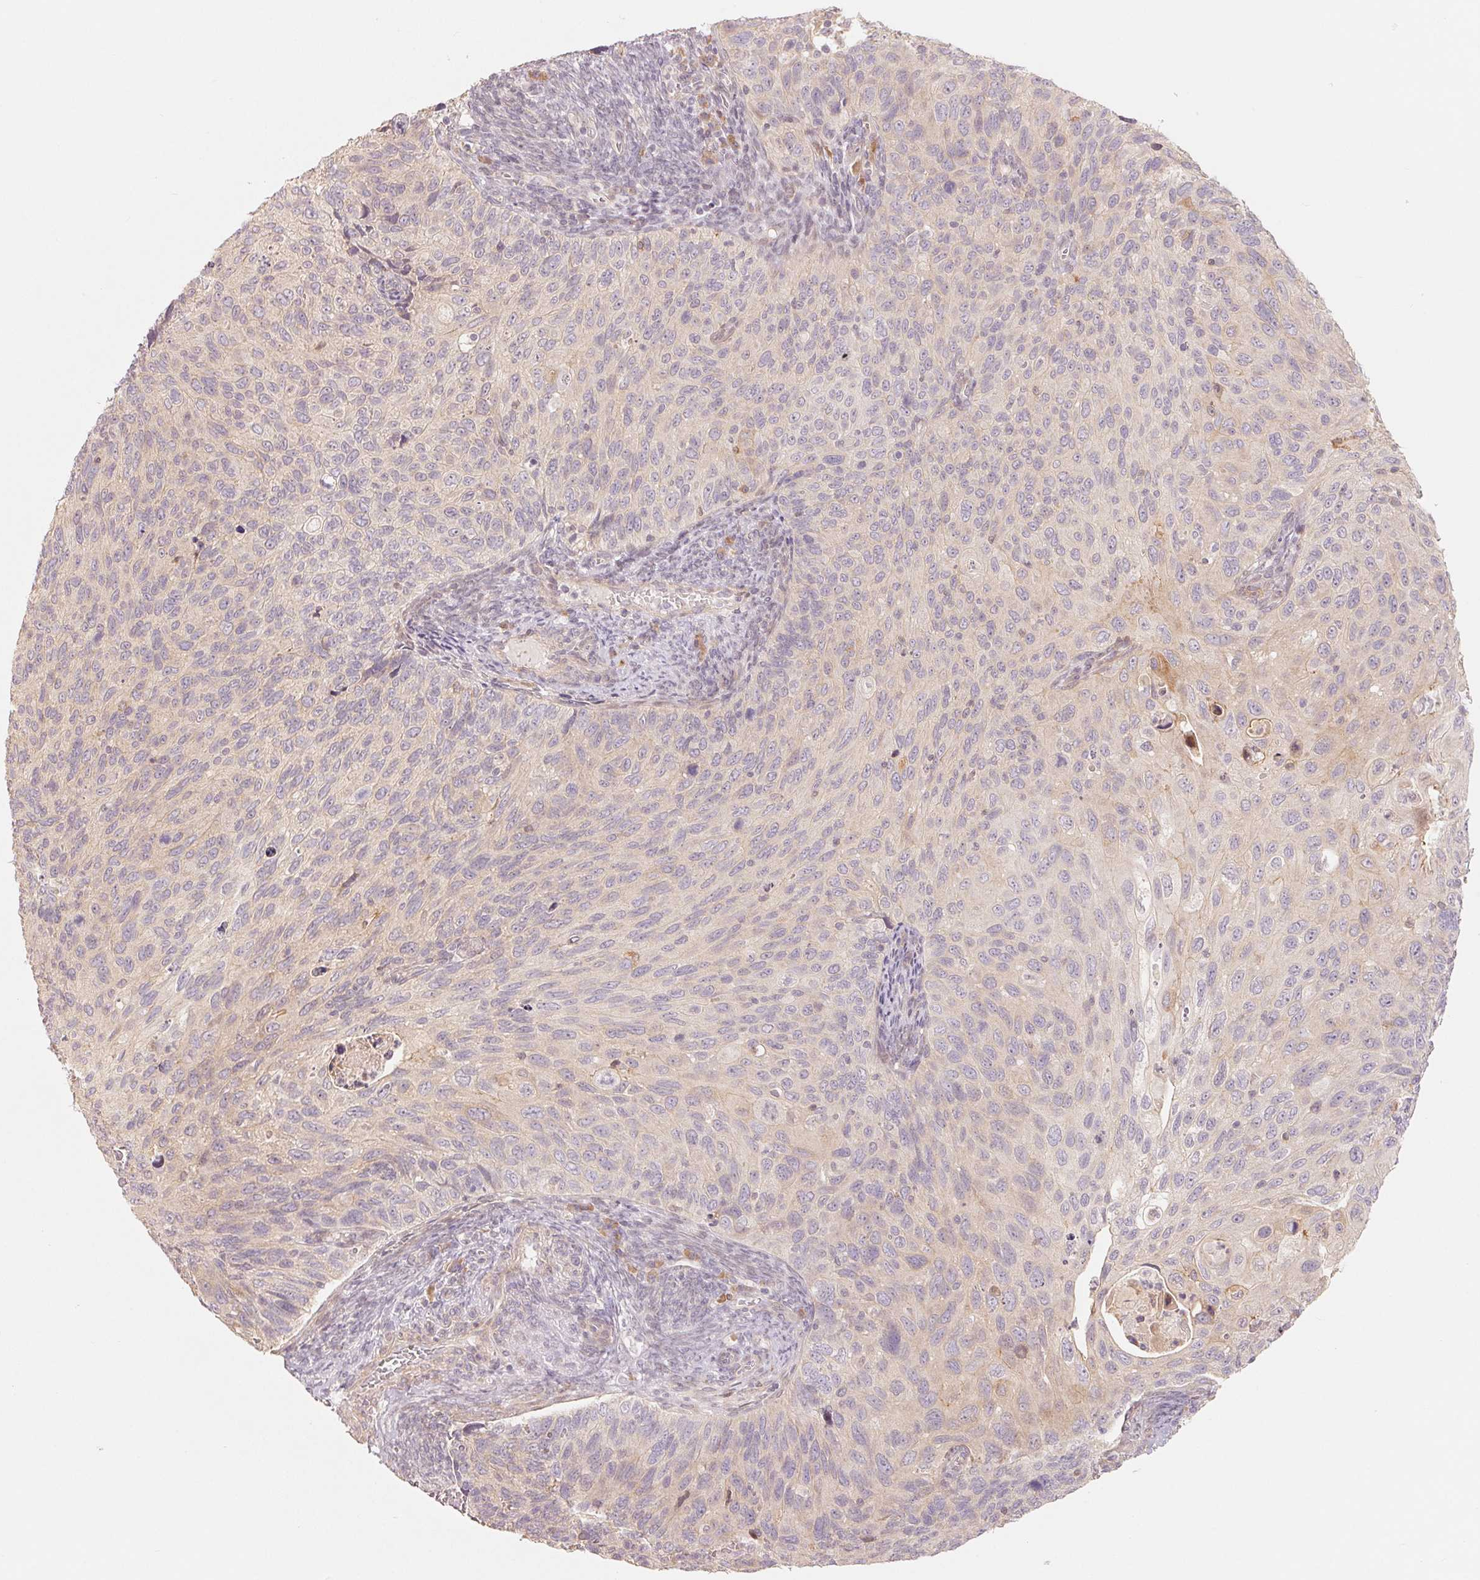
{"staining": {"intensity": "negative", "quantity": "none", "location": "none"}, "tissue": "cervical cancer", "cell_type": "Tumor cells", "image_type": "cancer", "snomed": [{"axis": "morphology", "description": "Squamous cell carcinoma, NOS"}, {"axis": "topography", "description": "Cervix"}], "caption": "This photomicrograph is of cervical squamous cell carcinoma stained with immunohistochemistry to label a protein in brown with the nuclei are counter-stained blue. There is no expression in tumor cells.", "gene": "DENND2C", "patient": {"sex": "female", "age": 70}}